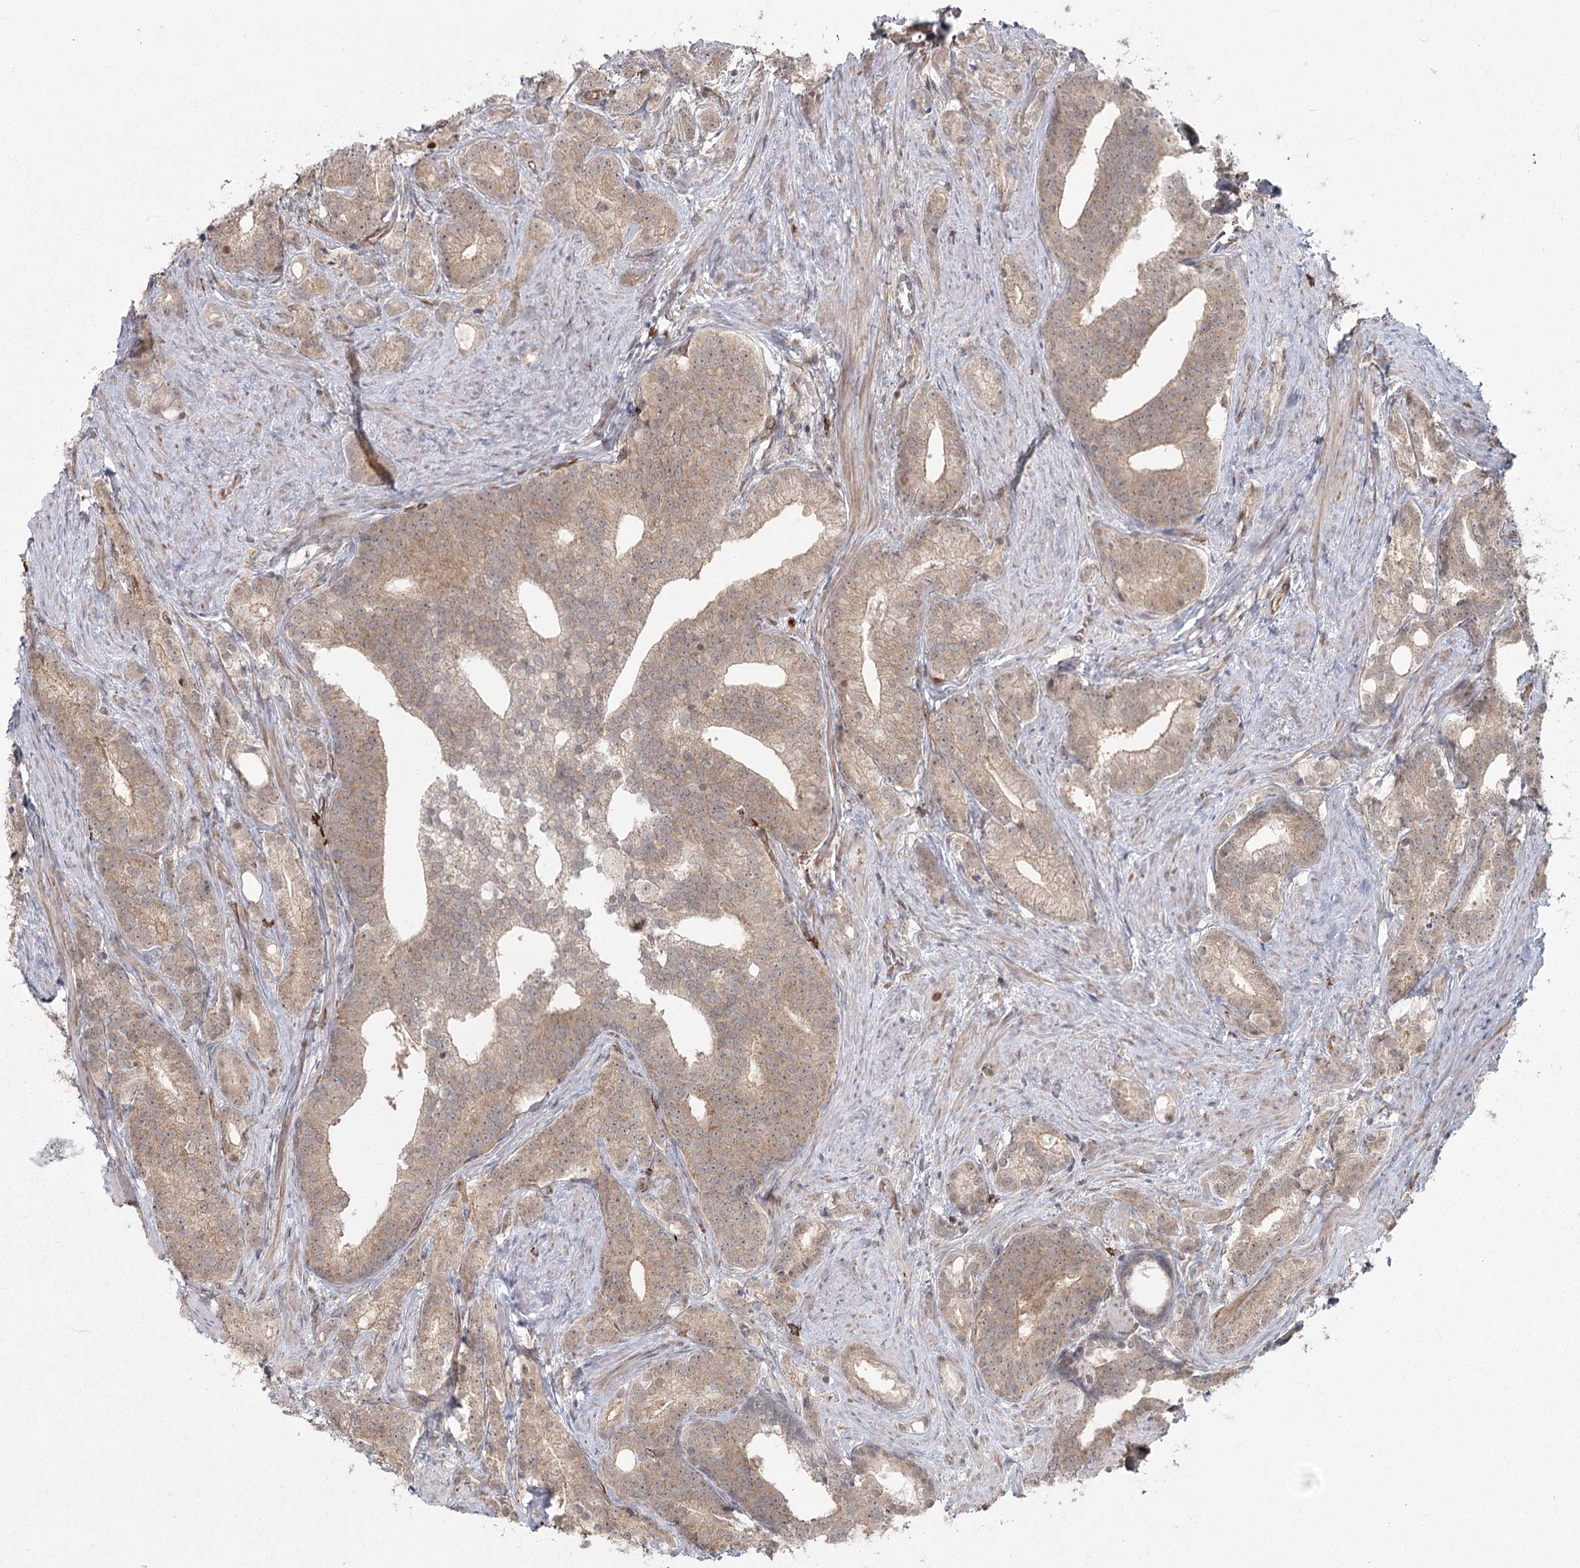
{"staining": {"intensity": "weak", "quantity": ">75%", "location": "cytoplasmic/membranous"}, "tissue": "prostate cancer", "cell_type": "Tumor cells", "image_type": "cancer", "snomed": [{"axis": "morphology", "description": "Adenocarcinoma, Low grade"}, {"axis": "topography", "description": "Prostate"}], "caption": "This is a histology image of IHC staining of prostate low-grade adenocarcinoma, which shows weak staining in the cytoplasmic/membranous of tumor cells.", "gene": "AP2M1", "patient": {"sex": "male", "age": 71}}